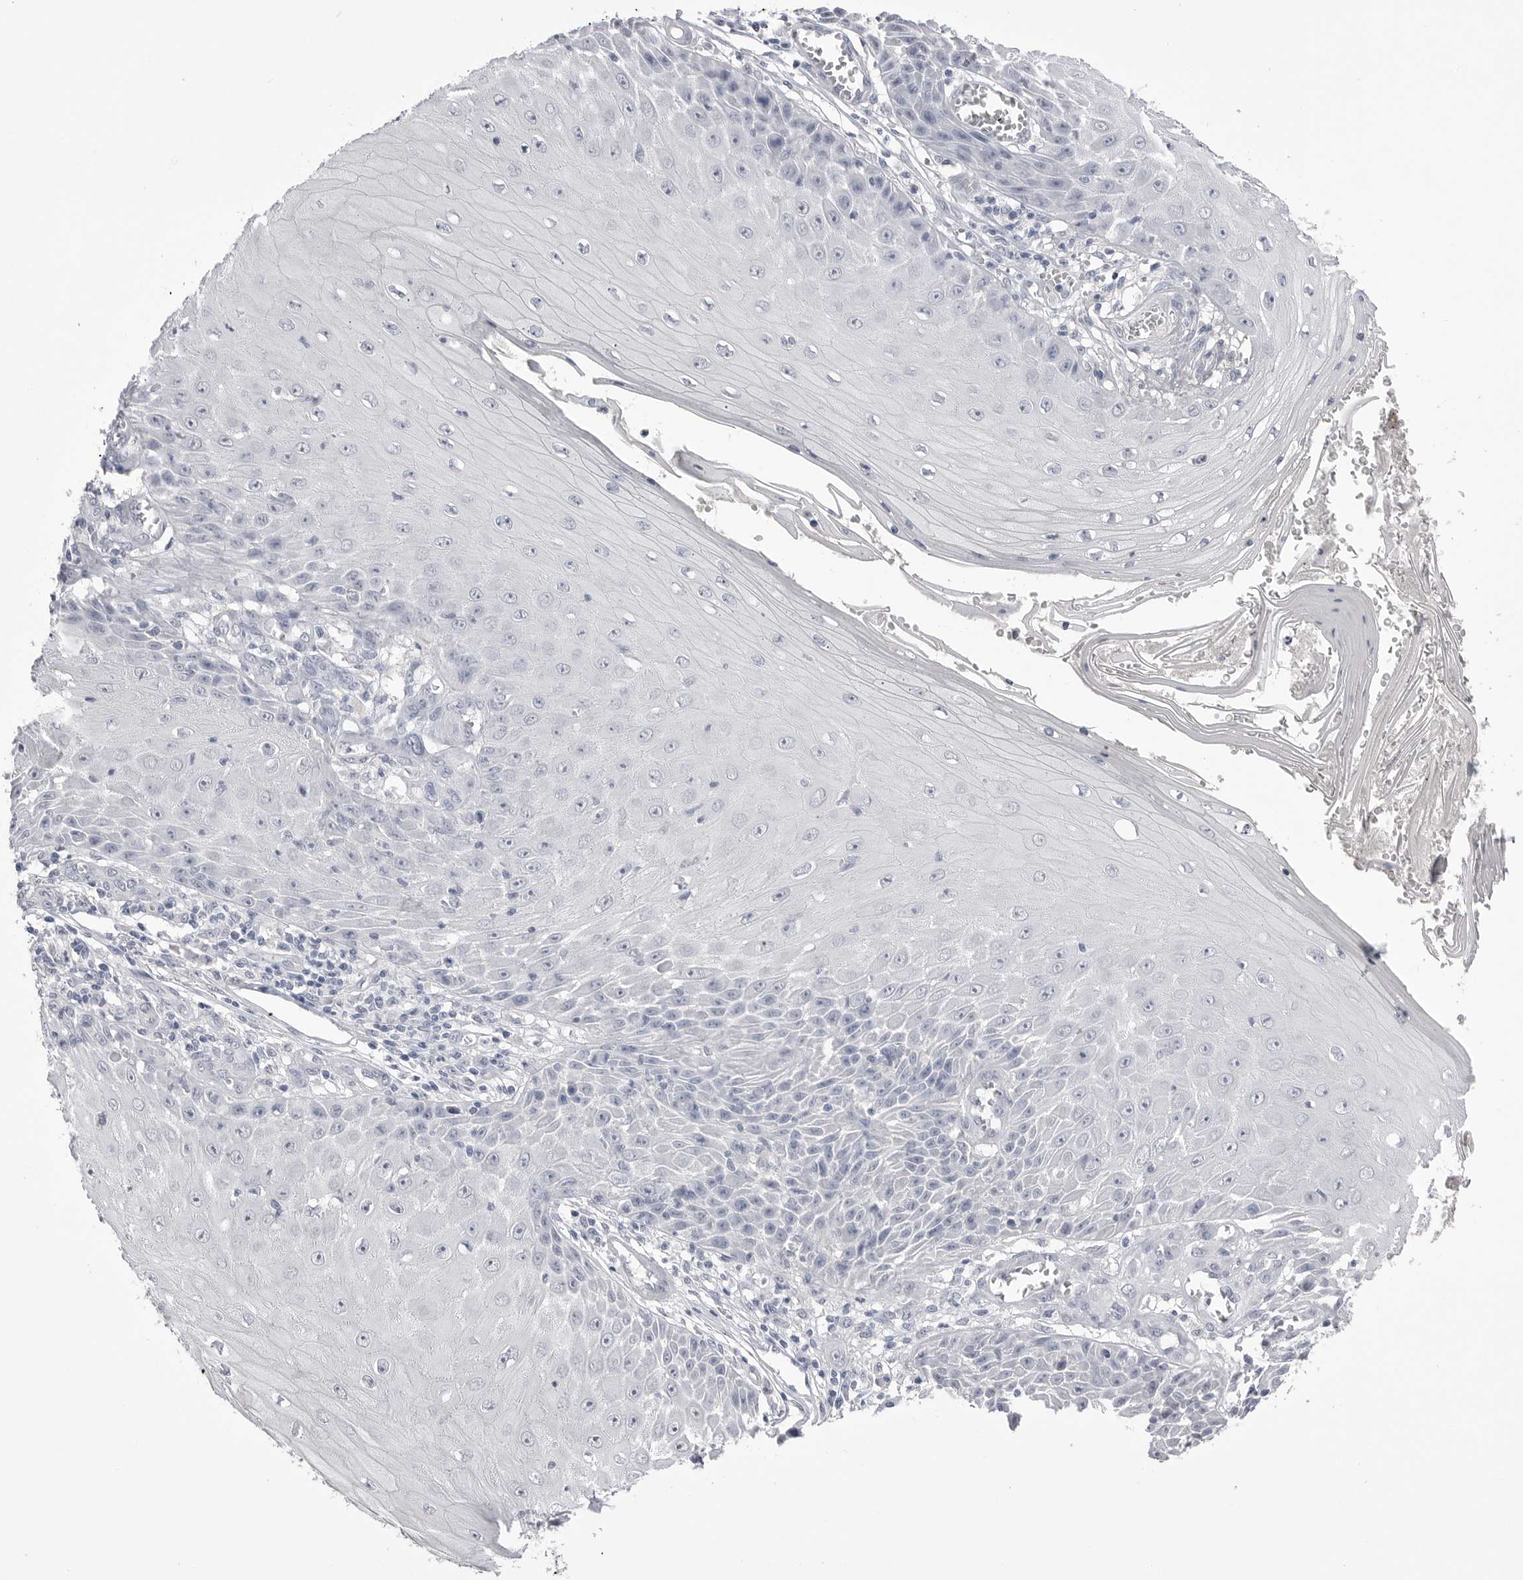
{"staining": {"intensity": "negative", "quantity": "none", "location": "none"}, "tissue": "skin cancer", "cell_type": "Tumor cells", "image_type": "cancer", "snomed": [{"axis": "morphology", "description": "Squamous cell carcinoma, NOS"}, {"axis": "topography", "description": "Skin"}], "caption": "Immunohistochemistry (IHC) histopathology image of human skin squamous cell carcinoma stained for a protein (brown), which exhibits no positivity in tumor cells.", "gene": "CPB1", "patient": {"sex": "female", "age": 73}}